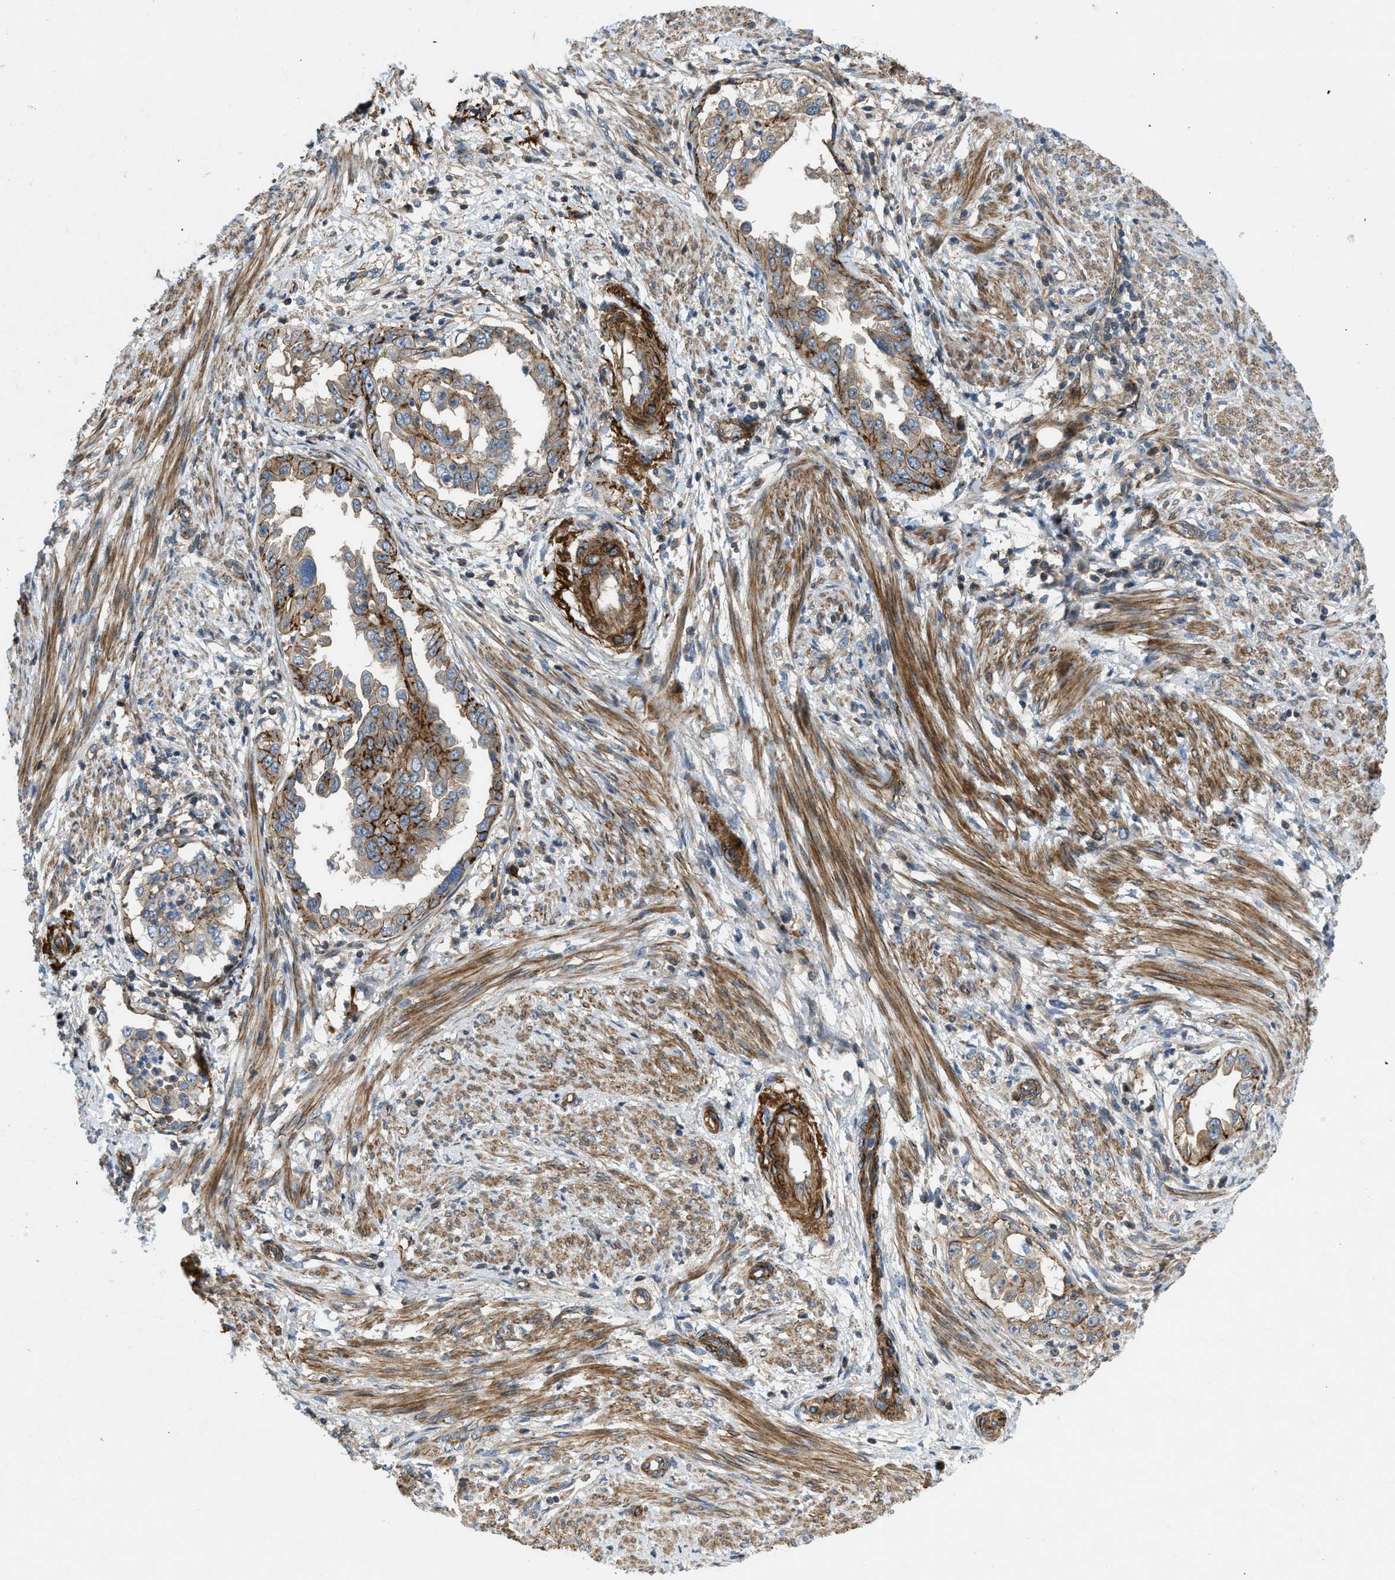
{"staining": {"intensity": "moderate", "quantity": ">75%", "location": "cytoplasmic/membranous"}, "tissue": "endometrial cancer", "cell_type": "Tumor cells", "image_type": "cancer", "snomed": [{"axis": "morphology", "description": "Adenocarcinoma, NOS"}, {"axis": "topography", "description": "Endometrium"}], "caption": "An immunohistochemistry photomicrograph of neoplastic tissue is shown. Protein staining in brown labels moderate cytoplasmic/membranous positivity in endometrial adenocarcinoma within tumor cells.", "gene": "NYNRIN", "patient": {"sex": "female", "age": 85}}